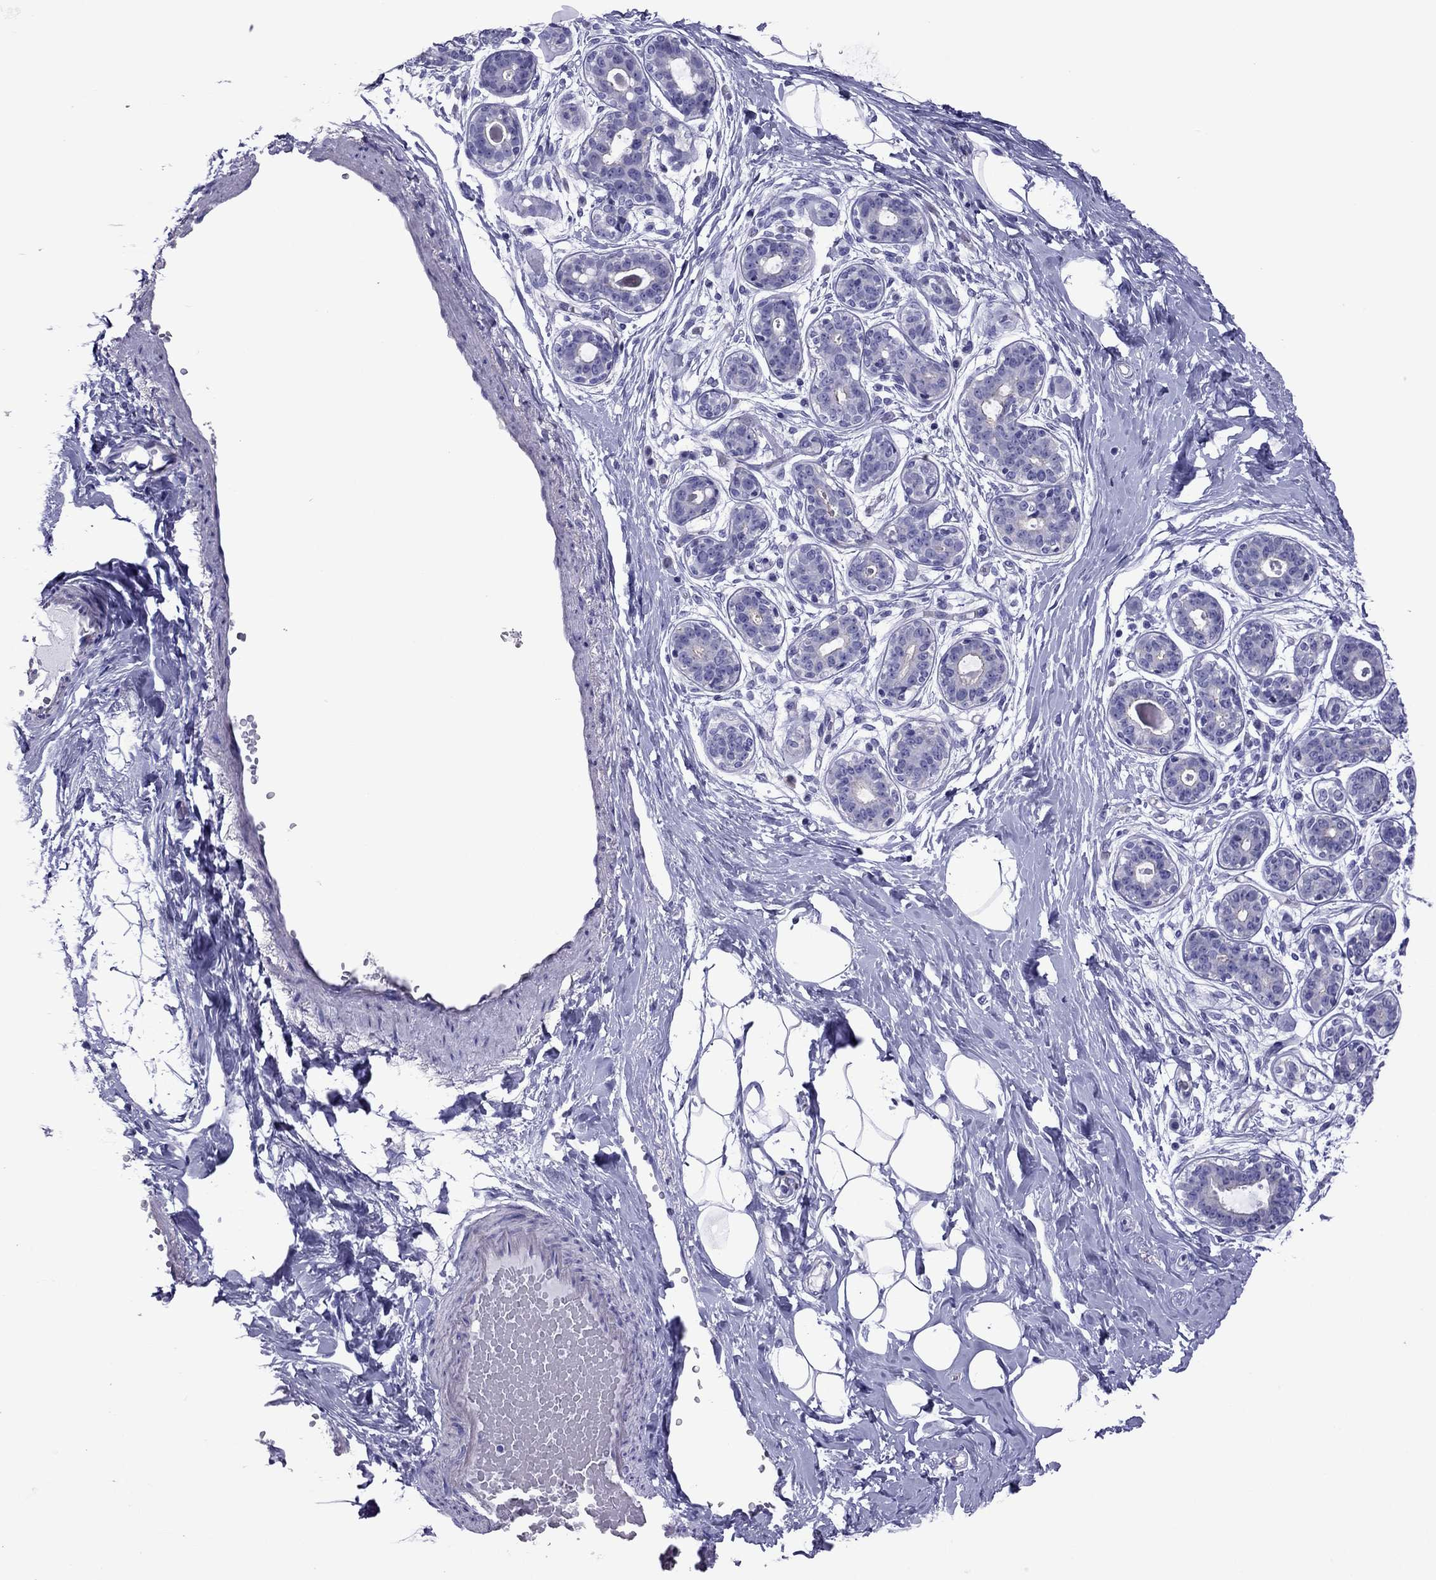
{"staining": {"intensity": "negative", "quantity": "none", "location": "none"}, "tissue": "breast", "cell_type": "Adipocytes", "image_type": "normal", "snomed": [{"axis": "morphology", "description": "Normal tissue, NOS"}, {"axis": "topography", "description": "Skin"}, {"axis": "topography", "description": "Breast"}], "caption": "Immunohistochemistry of unremarkable human breast reveals no positivity in adipocytes. (Immunohistochemistry, brightfield microscopy, high magnification).", "gene": "MYL11", "patient": {"sex": "female", "age": 43}}